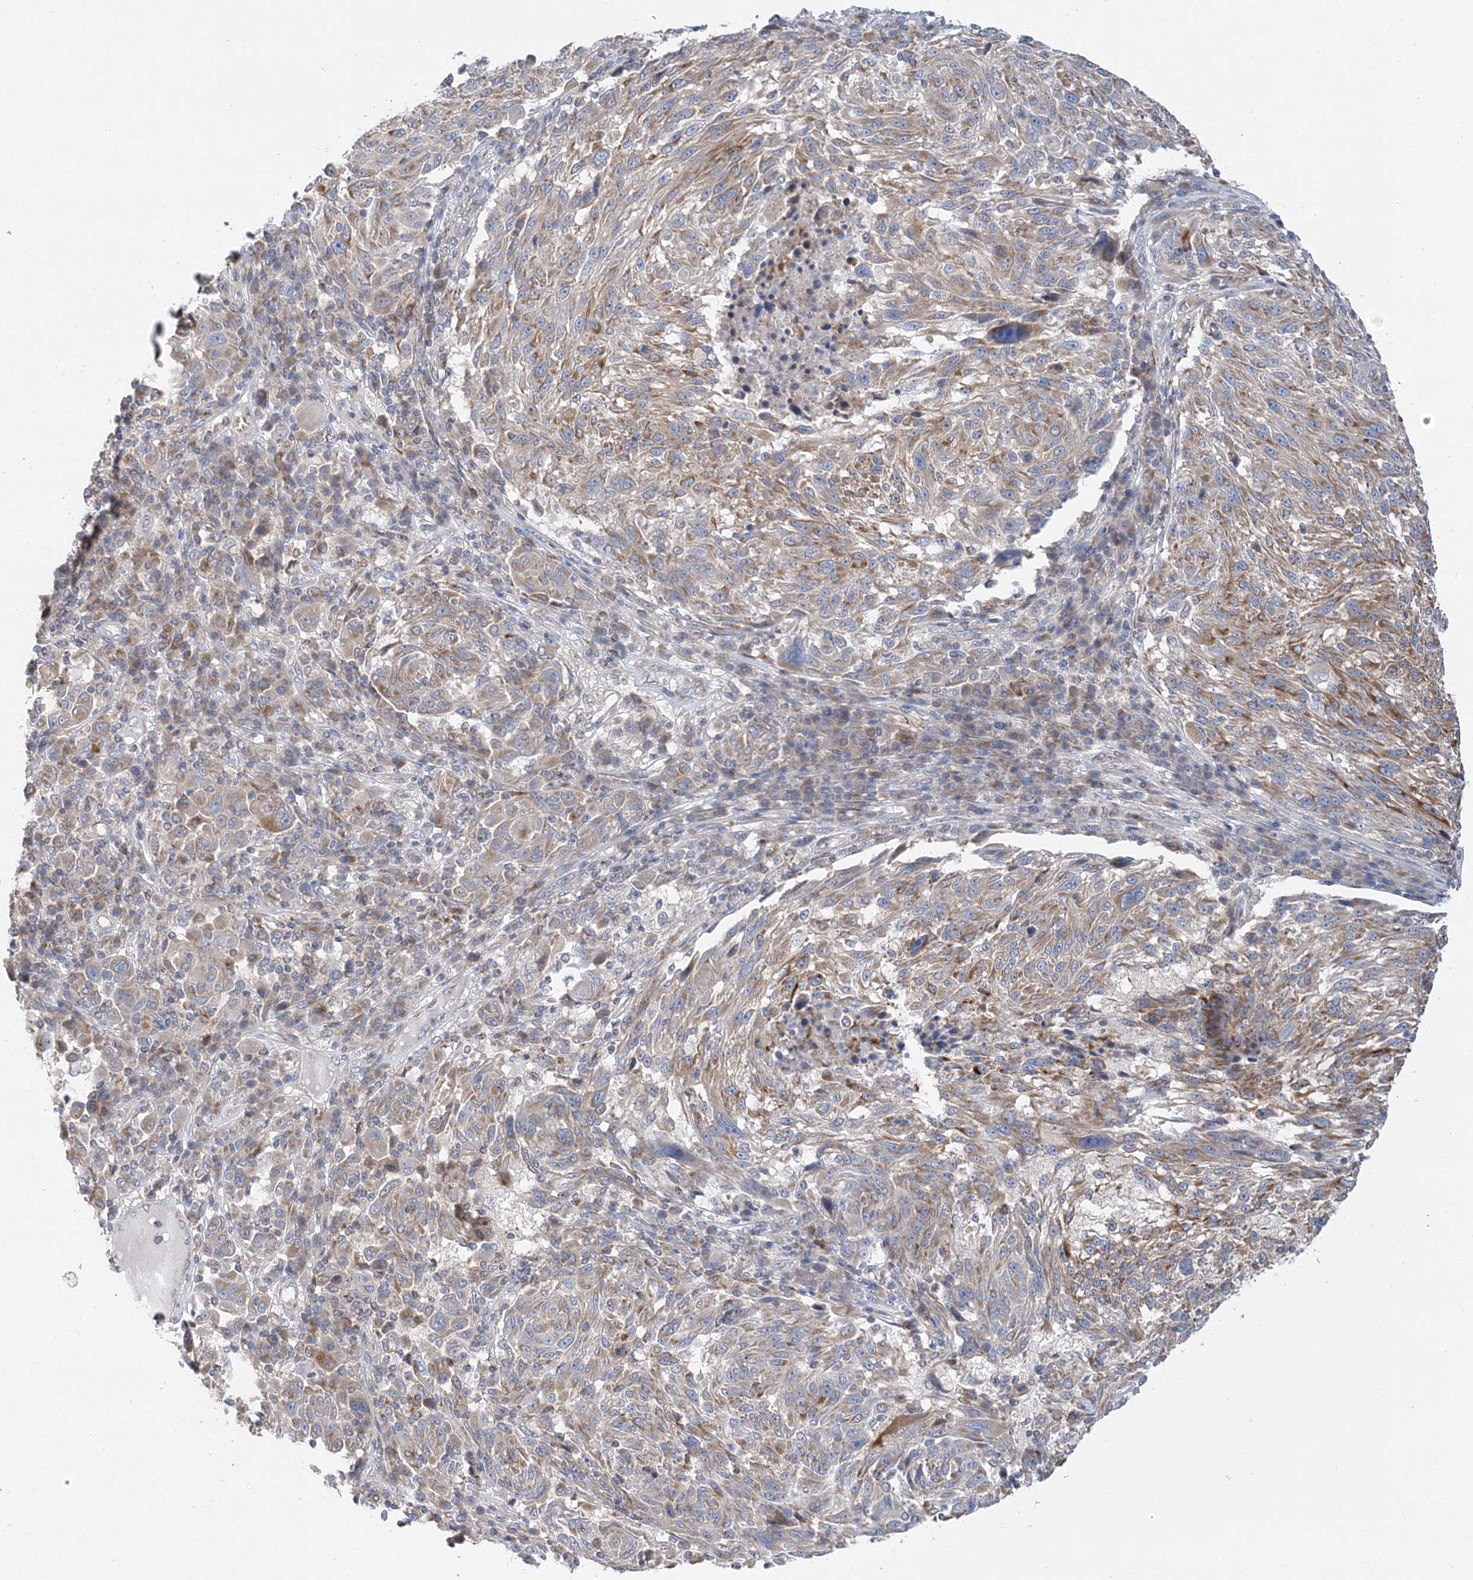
{"staining": {"intensity": "moderate", "quantity": ">75%", "location": "cytoplasmic/membranous"}, "tissue": "melanoma", "cell_type": "Tumor cells", "image_type": "cancer", "snomed": [{"axis": "morphology", "description": "Malignant melanoma, NOS"}, {"axis": "topography", "description": "Skin"}], "caption": "Protein staining reveals moderate cytoplasmic/membranous positivity in about >75% of tumor cells in malignant melanoma. (Stains: DAB (3,3'-diaminobenzidine) in brown, nuclei in blue, Microscopy: brightfield microscopy at high magnification).", "gene": "FAM114A2", "patient": {"sex": "male", "age": 53}}